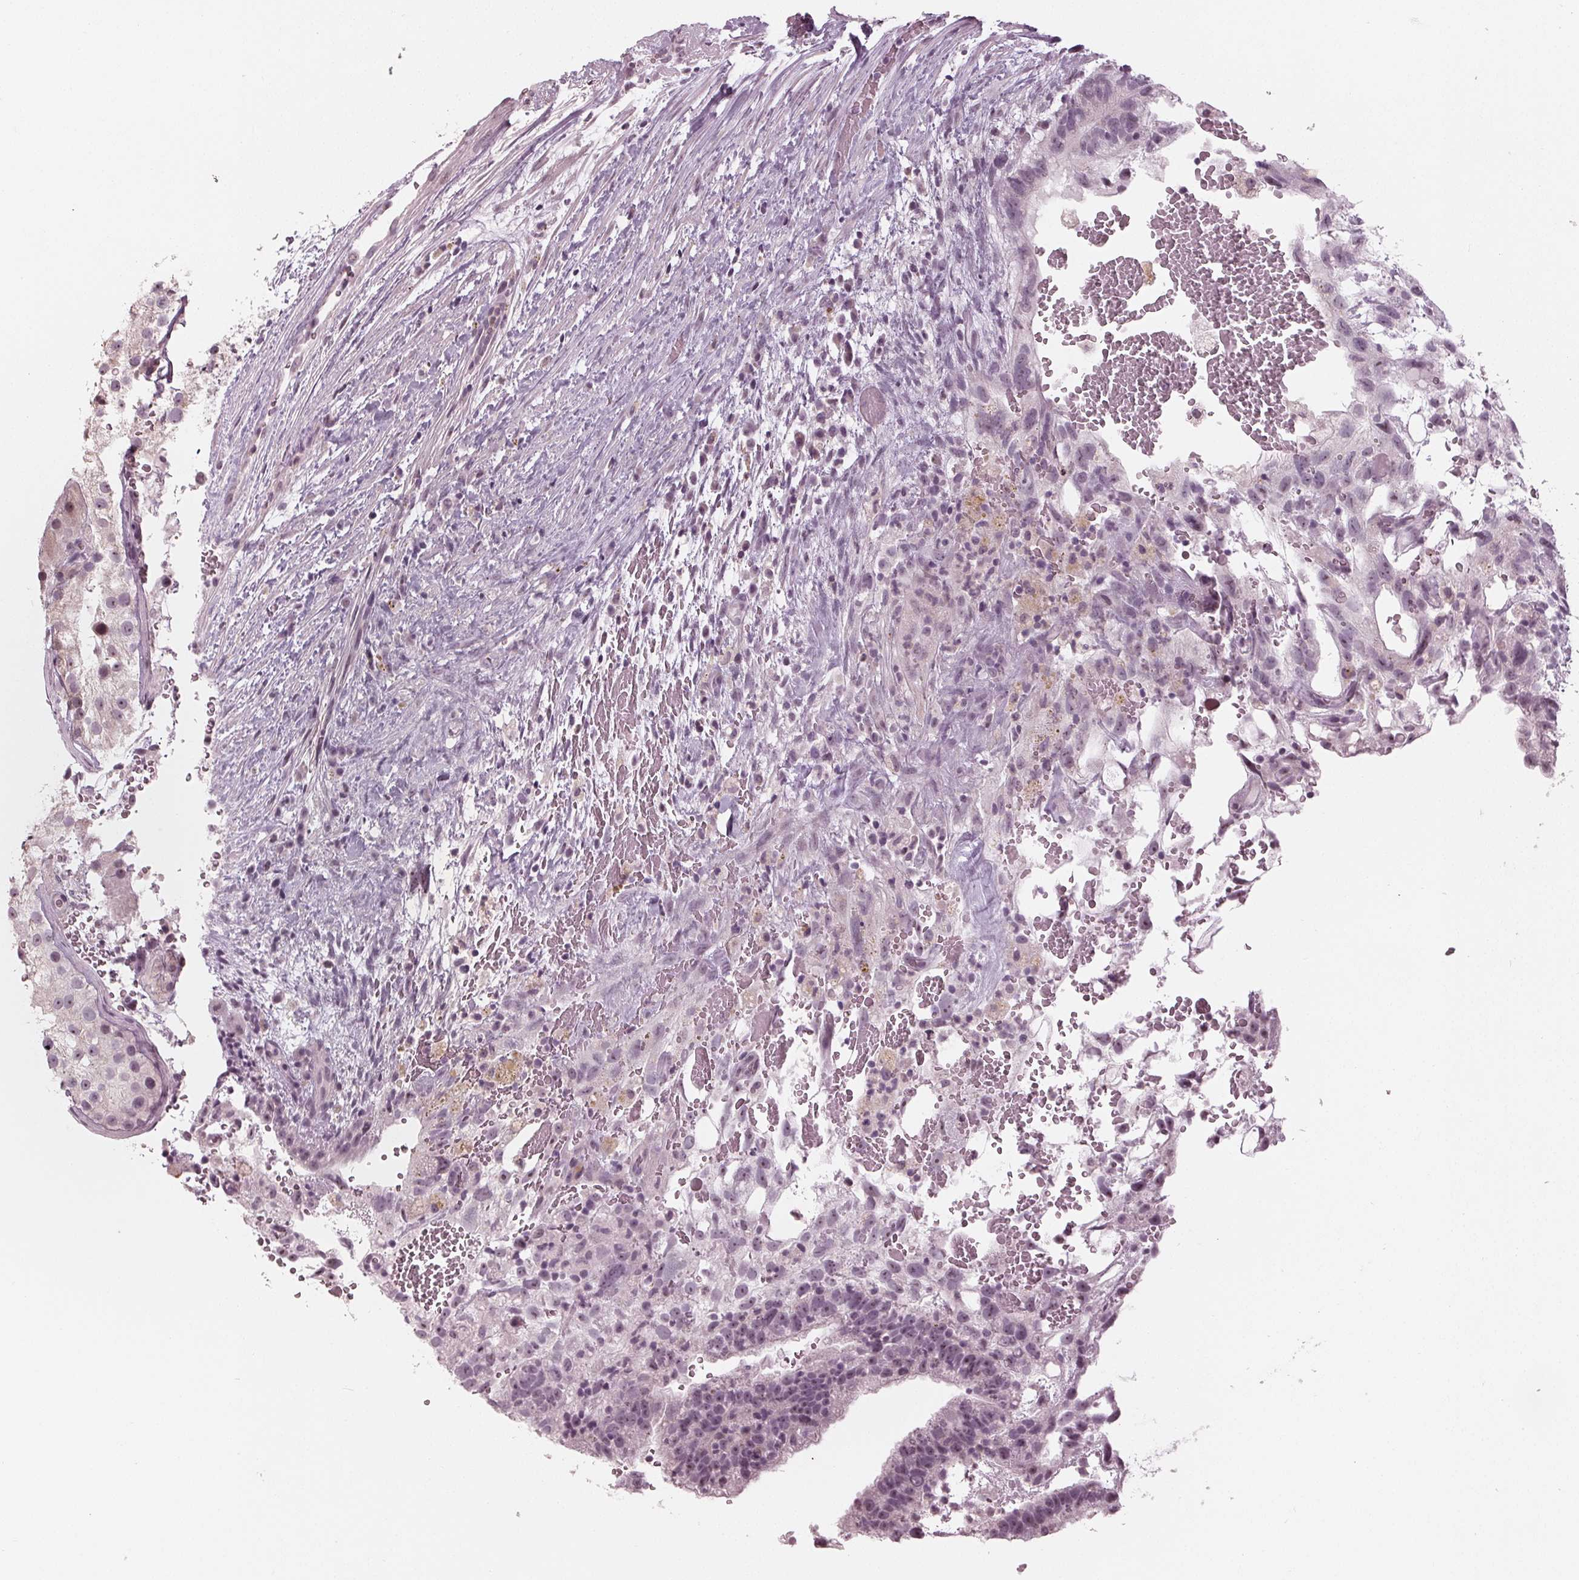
{"staining": {"intensity": "negative", "quantity": "none", "location": "none"}, "tissue": "testis cancer", "cell_type": "Tumor cells", "image_type": "cancer", "snomed": [{"axis": "morphology", "description": "Normal tissue, NOS"}, {"axis": "morphology", "description": "Carcinoma, Embryonal, NOS"}, {"axis": "topography", "description": "Testis"}], "caption": "This is an immunohistochemistry photomicrograph of testis cancer. There is no positivity in tumor cells.", "gene": "ADPRHL1", "patient": {"sex": "male", "age": 32}}